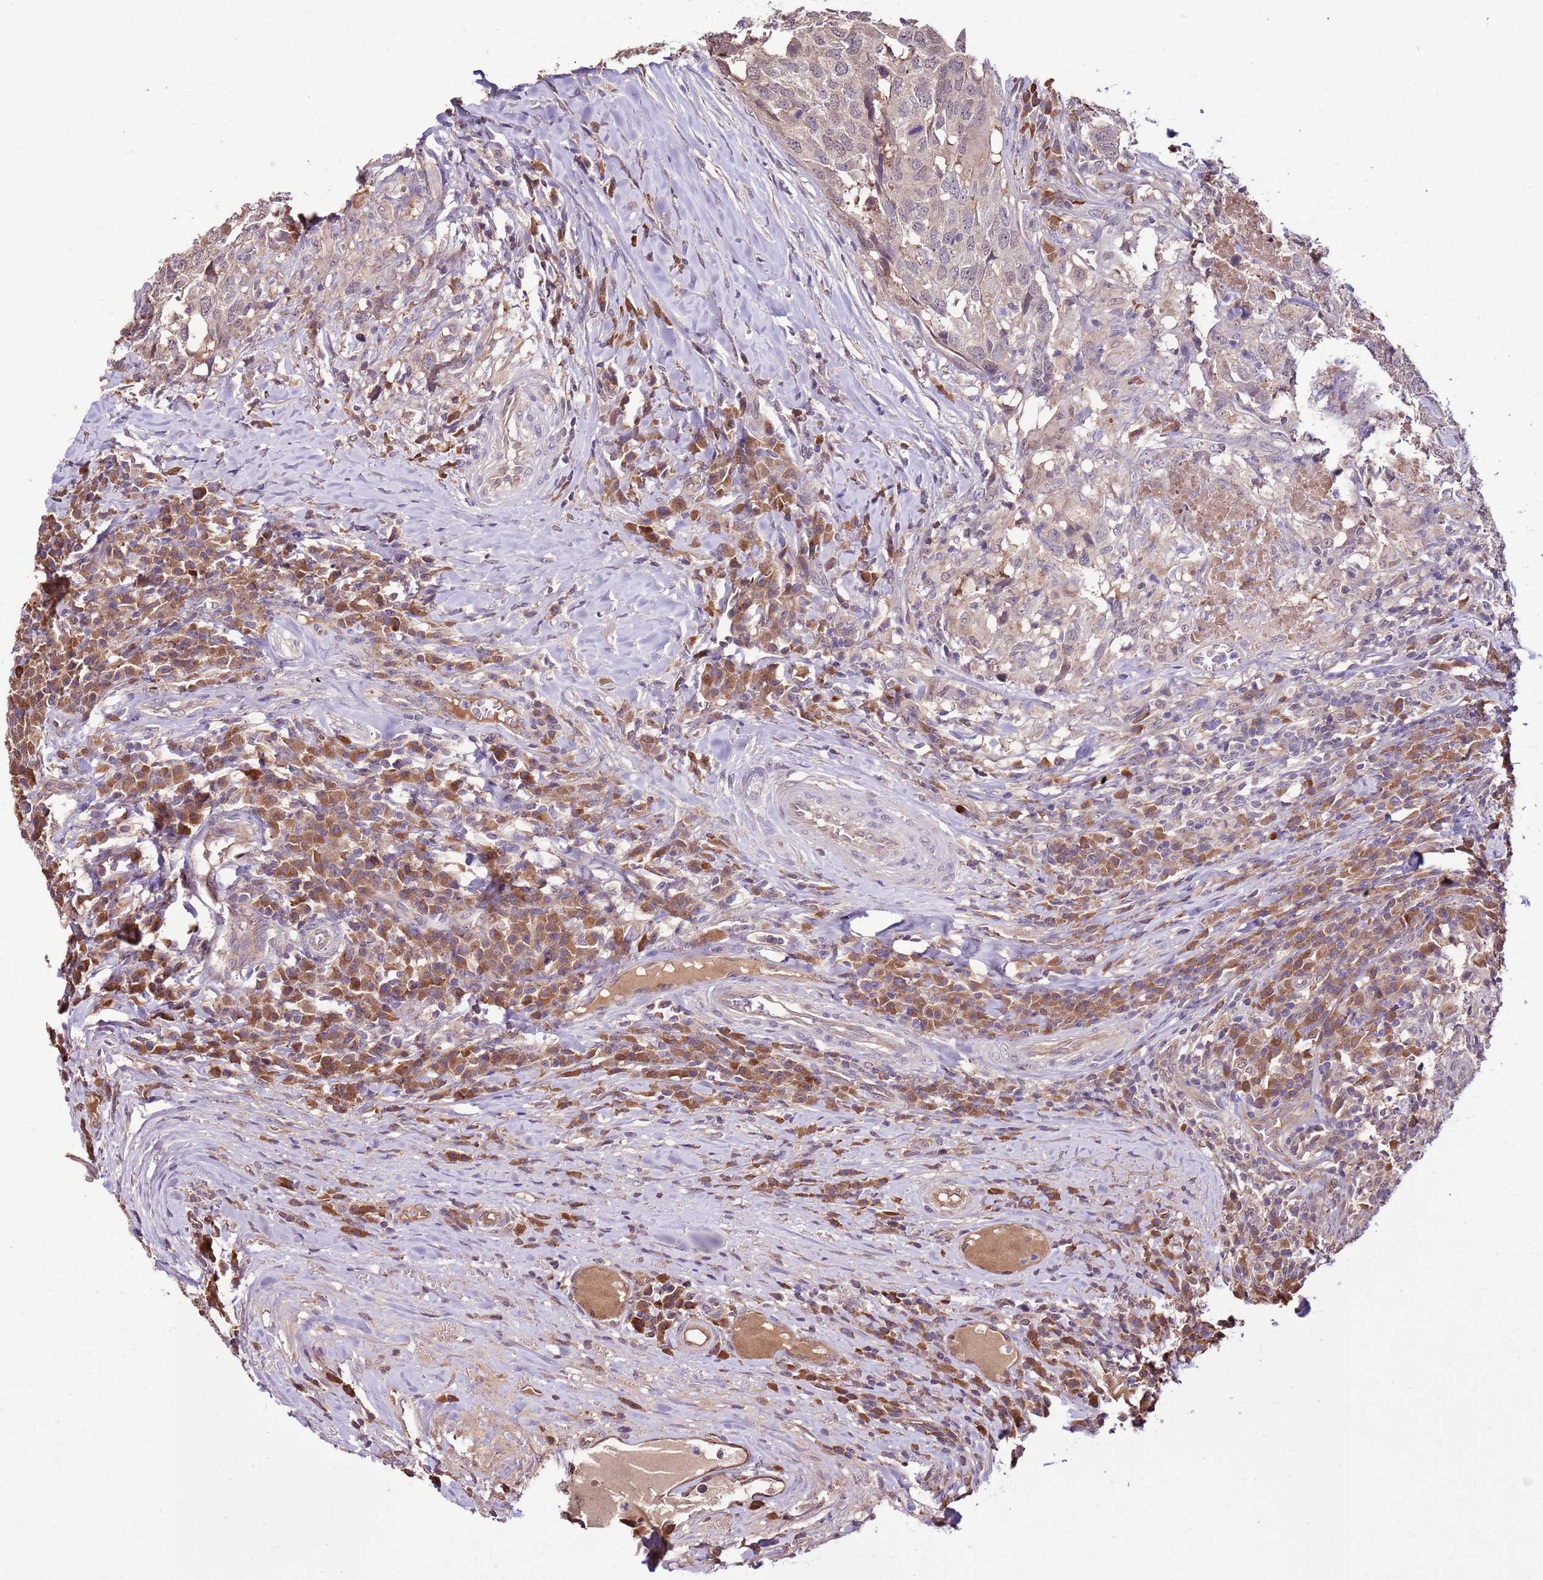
{"staining": {"intensity": "weak", "quantity": "25%-75%", "location": "cytoplasmic/membranous,nuclear"}, "tissue": "head and neck cancer", "cell_type": "Tumor cells", "image_type": "cancer", "snomed": [{"axis": "morphology", "description": "Squamous cell carcinoma, NOS"}, {"axis": "topography", "description": "Head-Neck"}], "caption": "A brown stain labels weak cytoplasmic/membranous and nuclear staining of a protein in head and neck cancer (squamous cell carcinoma) tumor cells. (Brightfield microscopy of DAB IHC at high magnification).", "gene": "BBS5", "patient": {"sex": "male", "age": 66}}